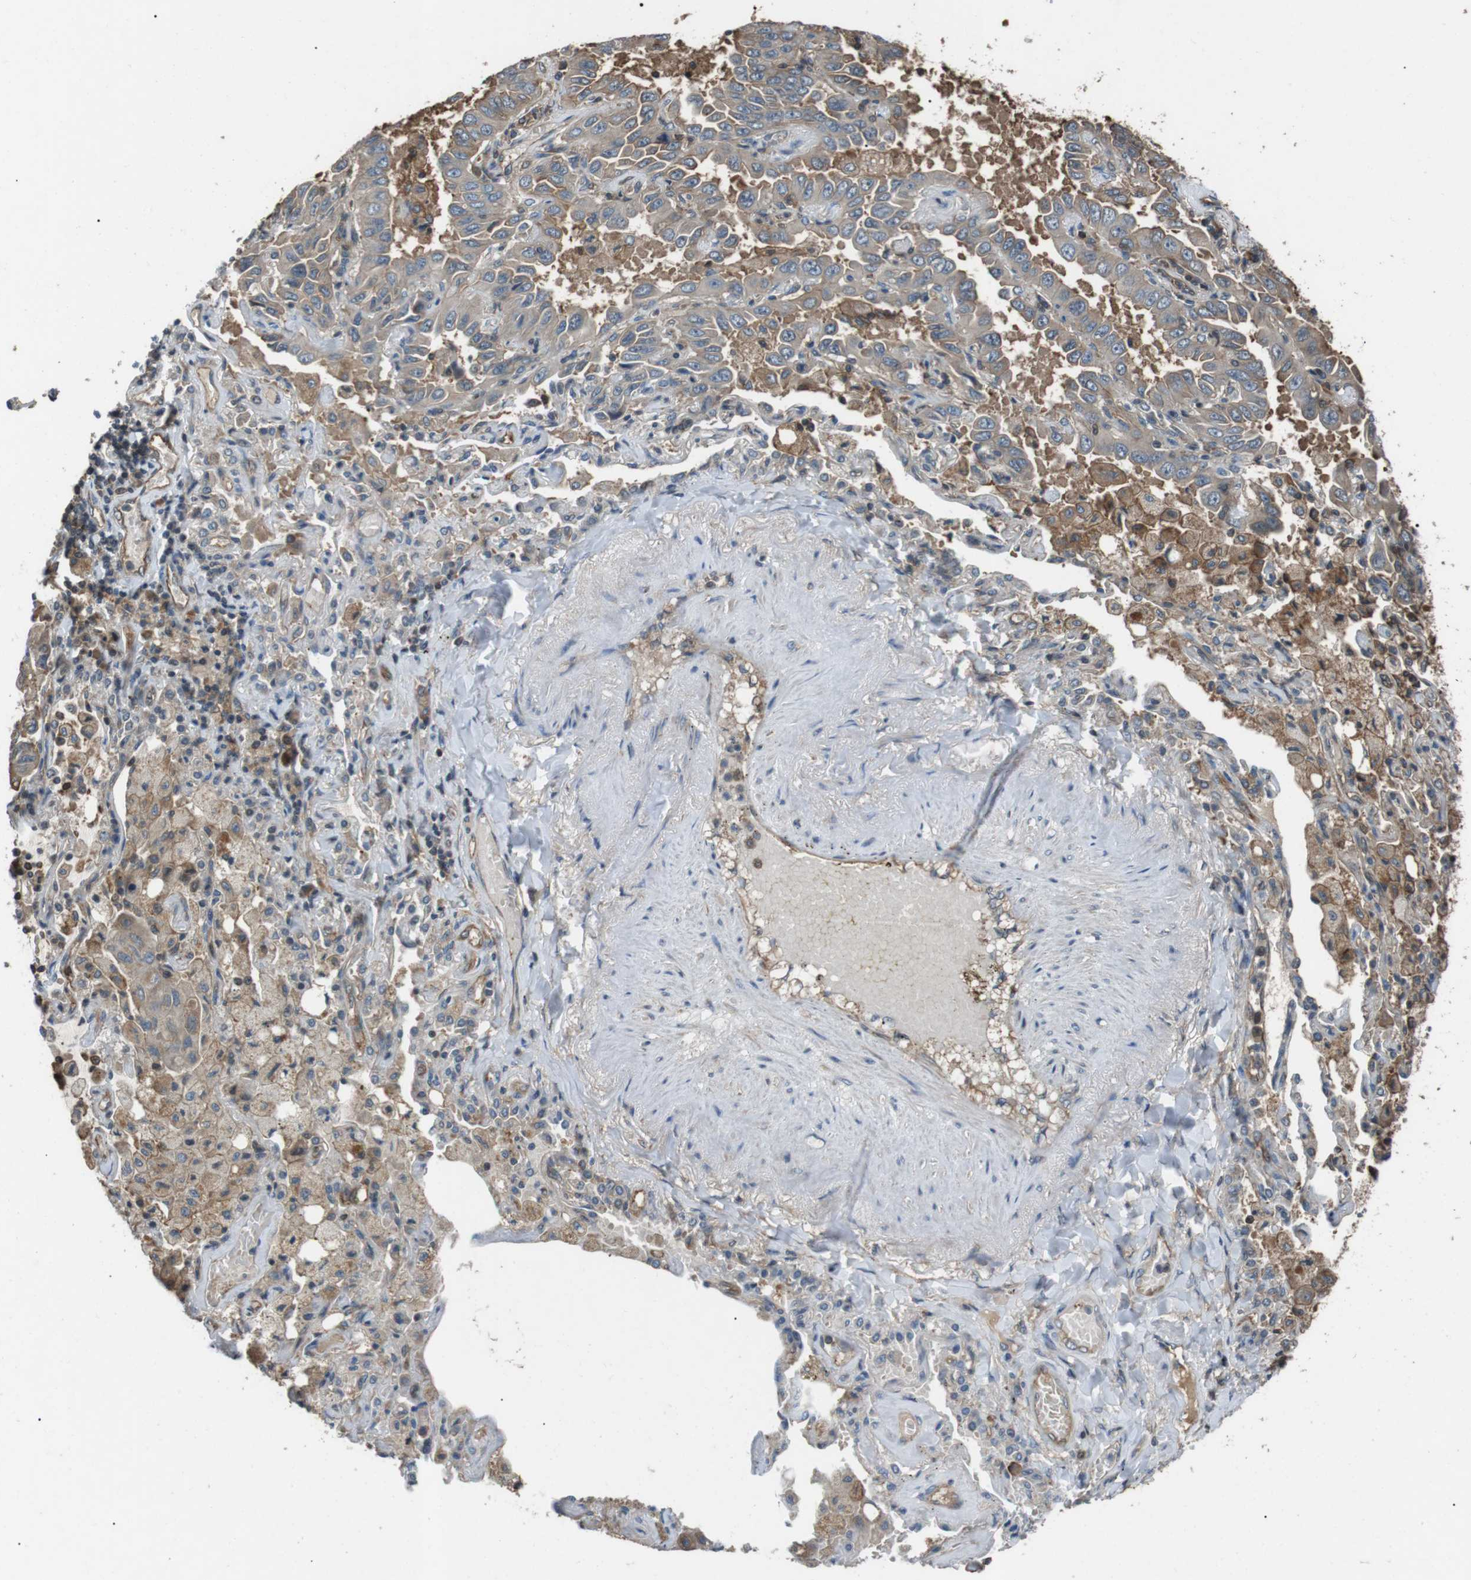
{"staining": {"intensity": "weak", "quantity": "<25%", "location": "cytoplasmic/membranous"}, "tissue": "lung cancer", "cell_type": "Tumor cells", "image_type": "cancer", "snomed": [{"axis": "morphology", "description": "Adenocarcinoma, NOS"}, {"axis": "topography", "description": "Lung"}], "caption": "Tumor cells show no significant protein staining in lung adenocarcinoma.", "gene": "GPR161", "patient": {"sex": "male", "age": 64}}